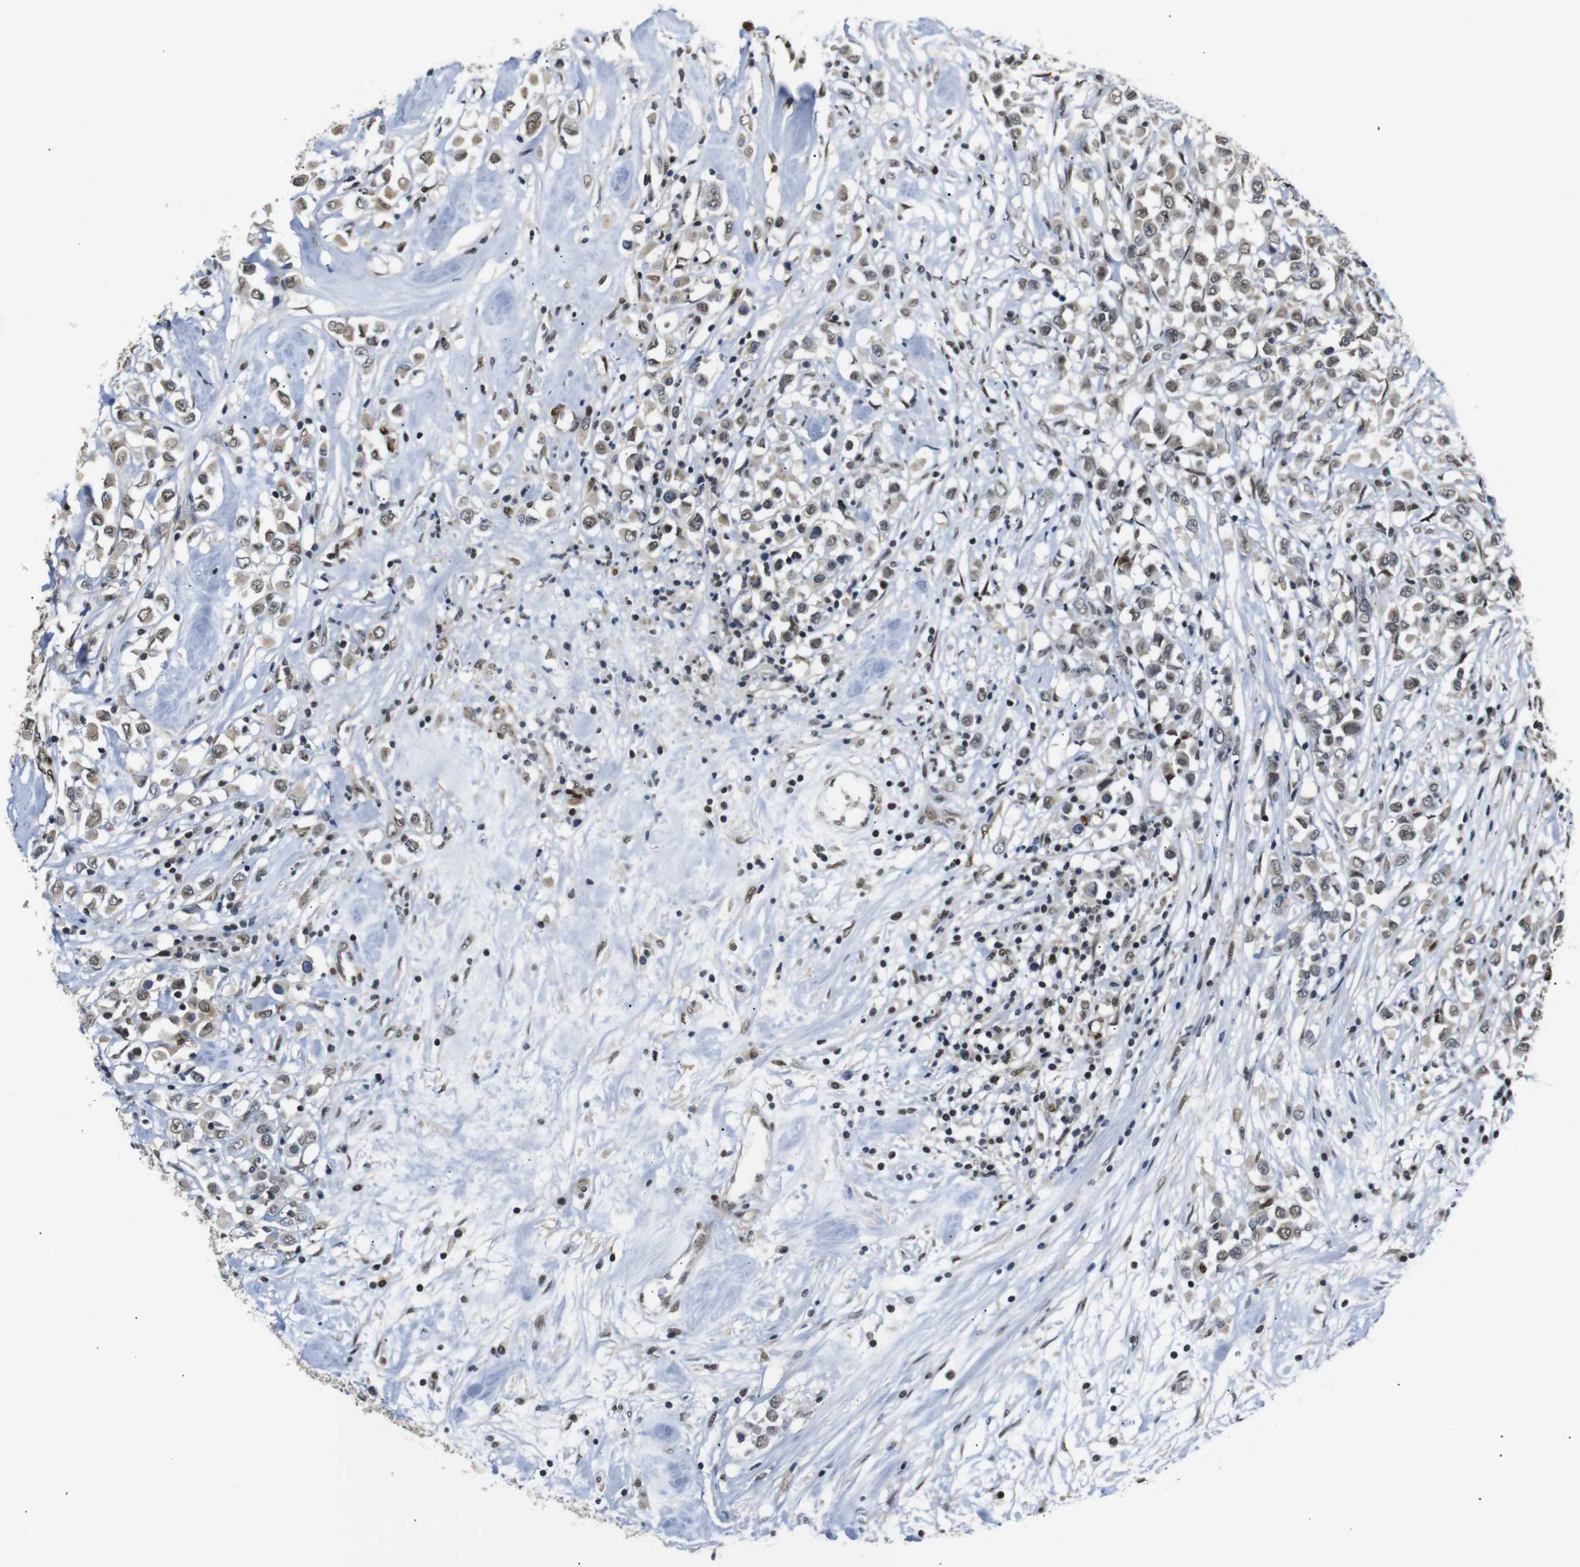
{"staining": {"intensity": "moderate", "quantity": ">75%", "location": "cytoplasmic/membranous,nuclear"}, "tissue": "breast cancer", "cell_type": "Tumor cells", "image_type": "cancer", "snomed": [{"axis": "morphology", "description": "Duct carcinoma"}, {"axis": "topography", "description": "Breast"}], "caption": "Breast infiltrating ductal carcinoma stained for a protein (brown) demonstrates moderate cytoplasmic/membranous and nuclear positive expression in approximately >75% of tumor cells.", "gene": "TBX2", "patient": {"sex": "female", "age": 61}}